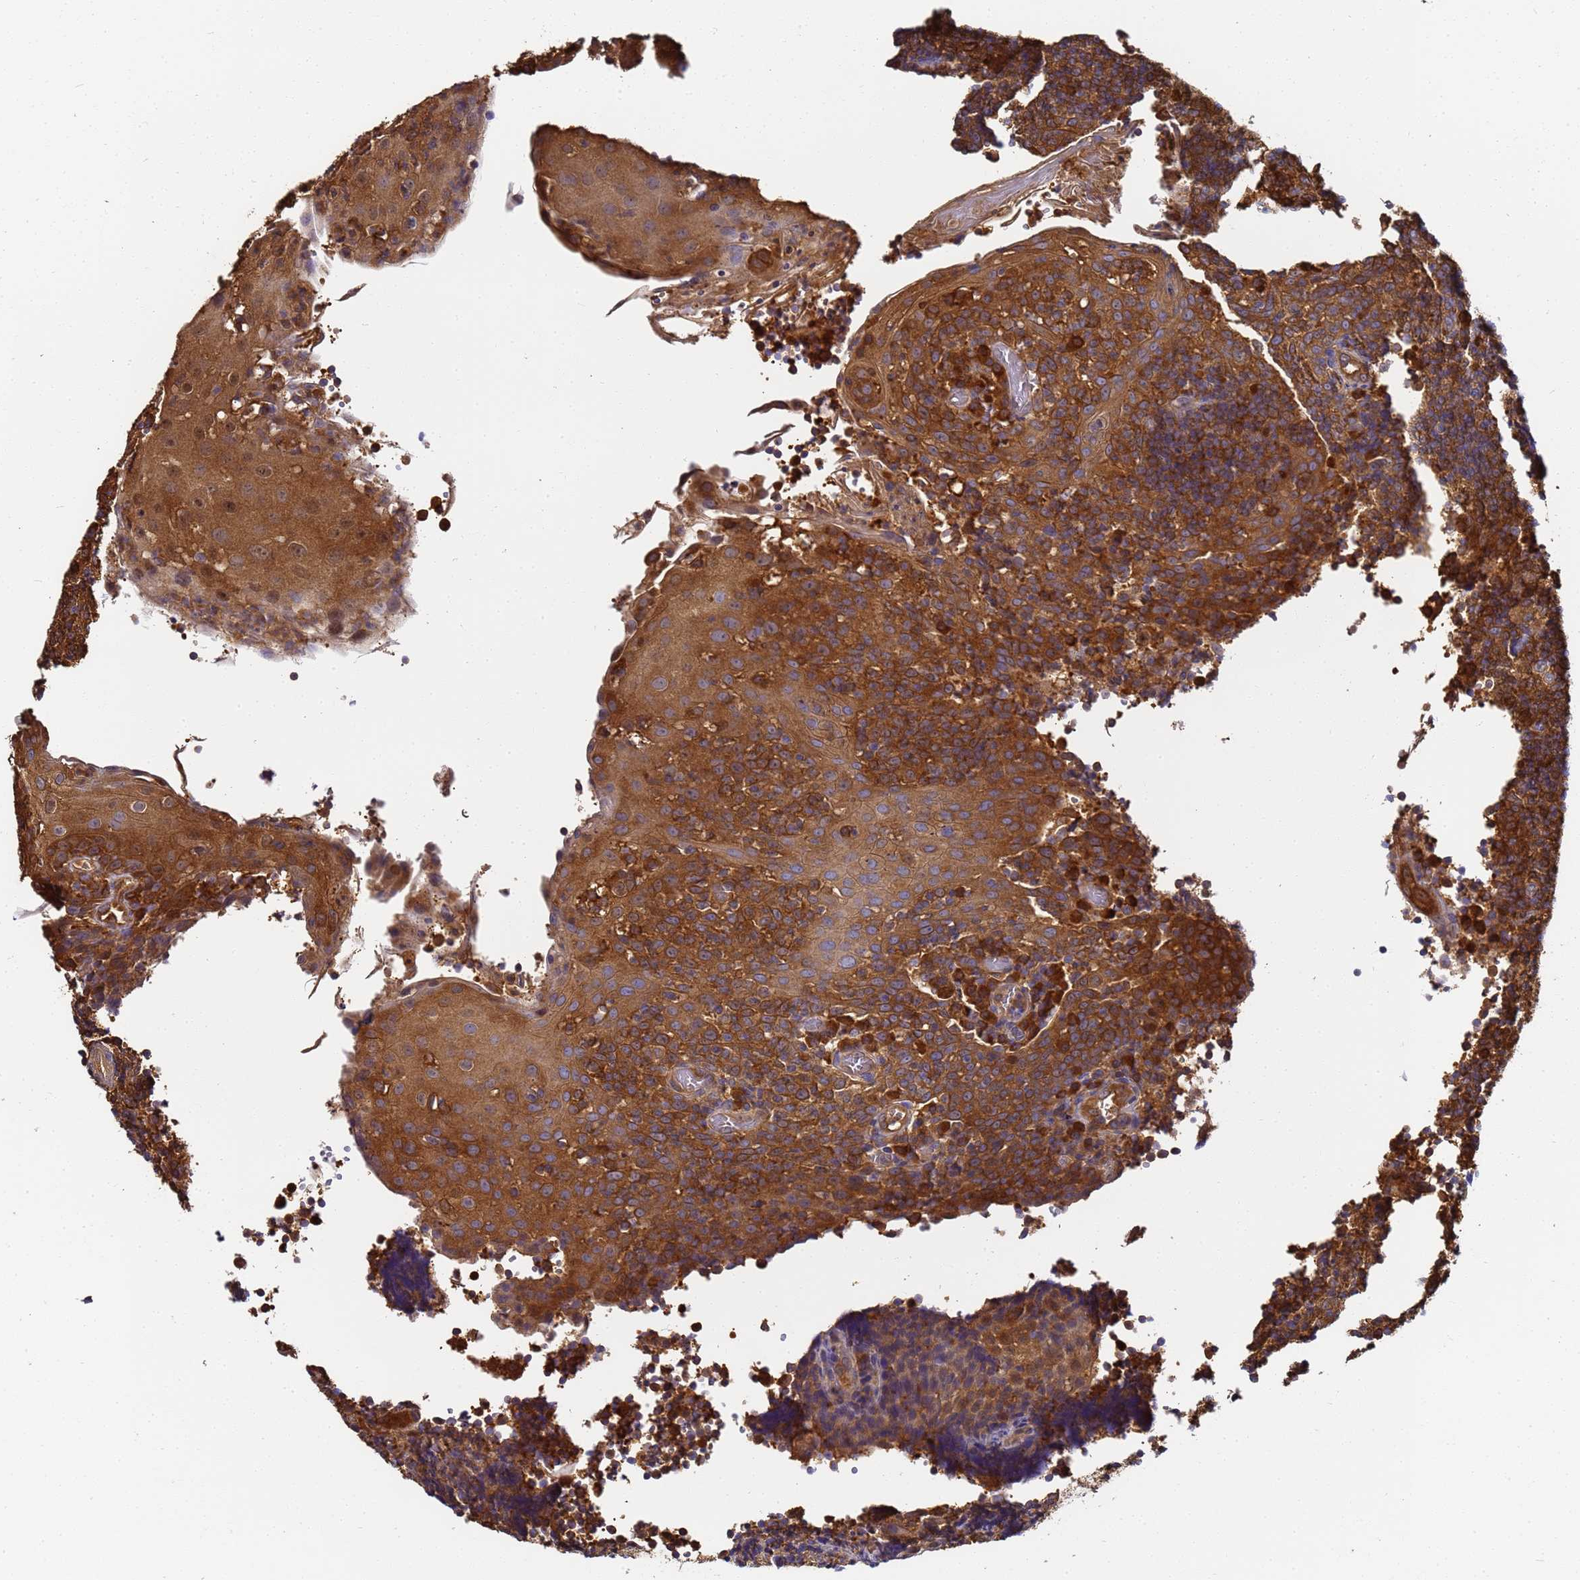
{"staining": {"intensity": "moderate", "quantity": ">75%", "location": "cytoplasmic/membranous"}, "tissue": "tonsil", "cell_type": "Germinal center cells", "image_type": "normal", "snomed": [{"axis": "morphology", "description": "Normal tissue, NOS"}, {"axis": "topography", "description": "Tonsil"}], "caption": "Immunohistochemistry (DAB (3,3'-diaminobenzidine)) staining of unremarkable human tonsil demonstrates moderate cytoplasmic/membranous protein staining in about >75% of germinal center cells.", "gene": "NME1", "patient": {"sex": "female", "age": 19}}